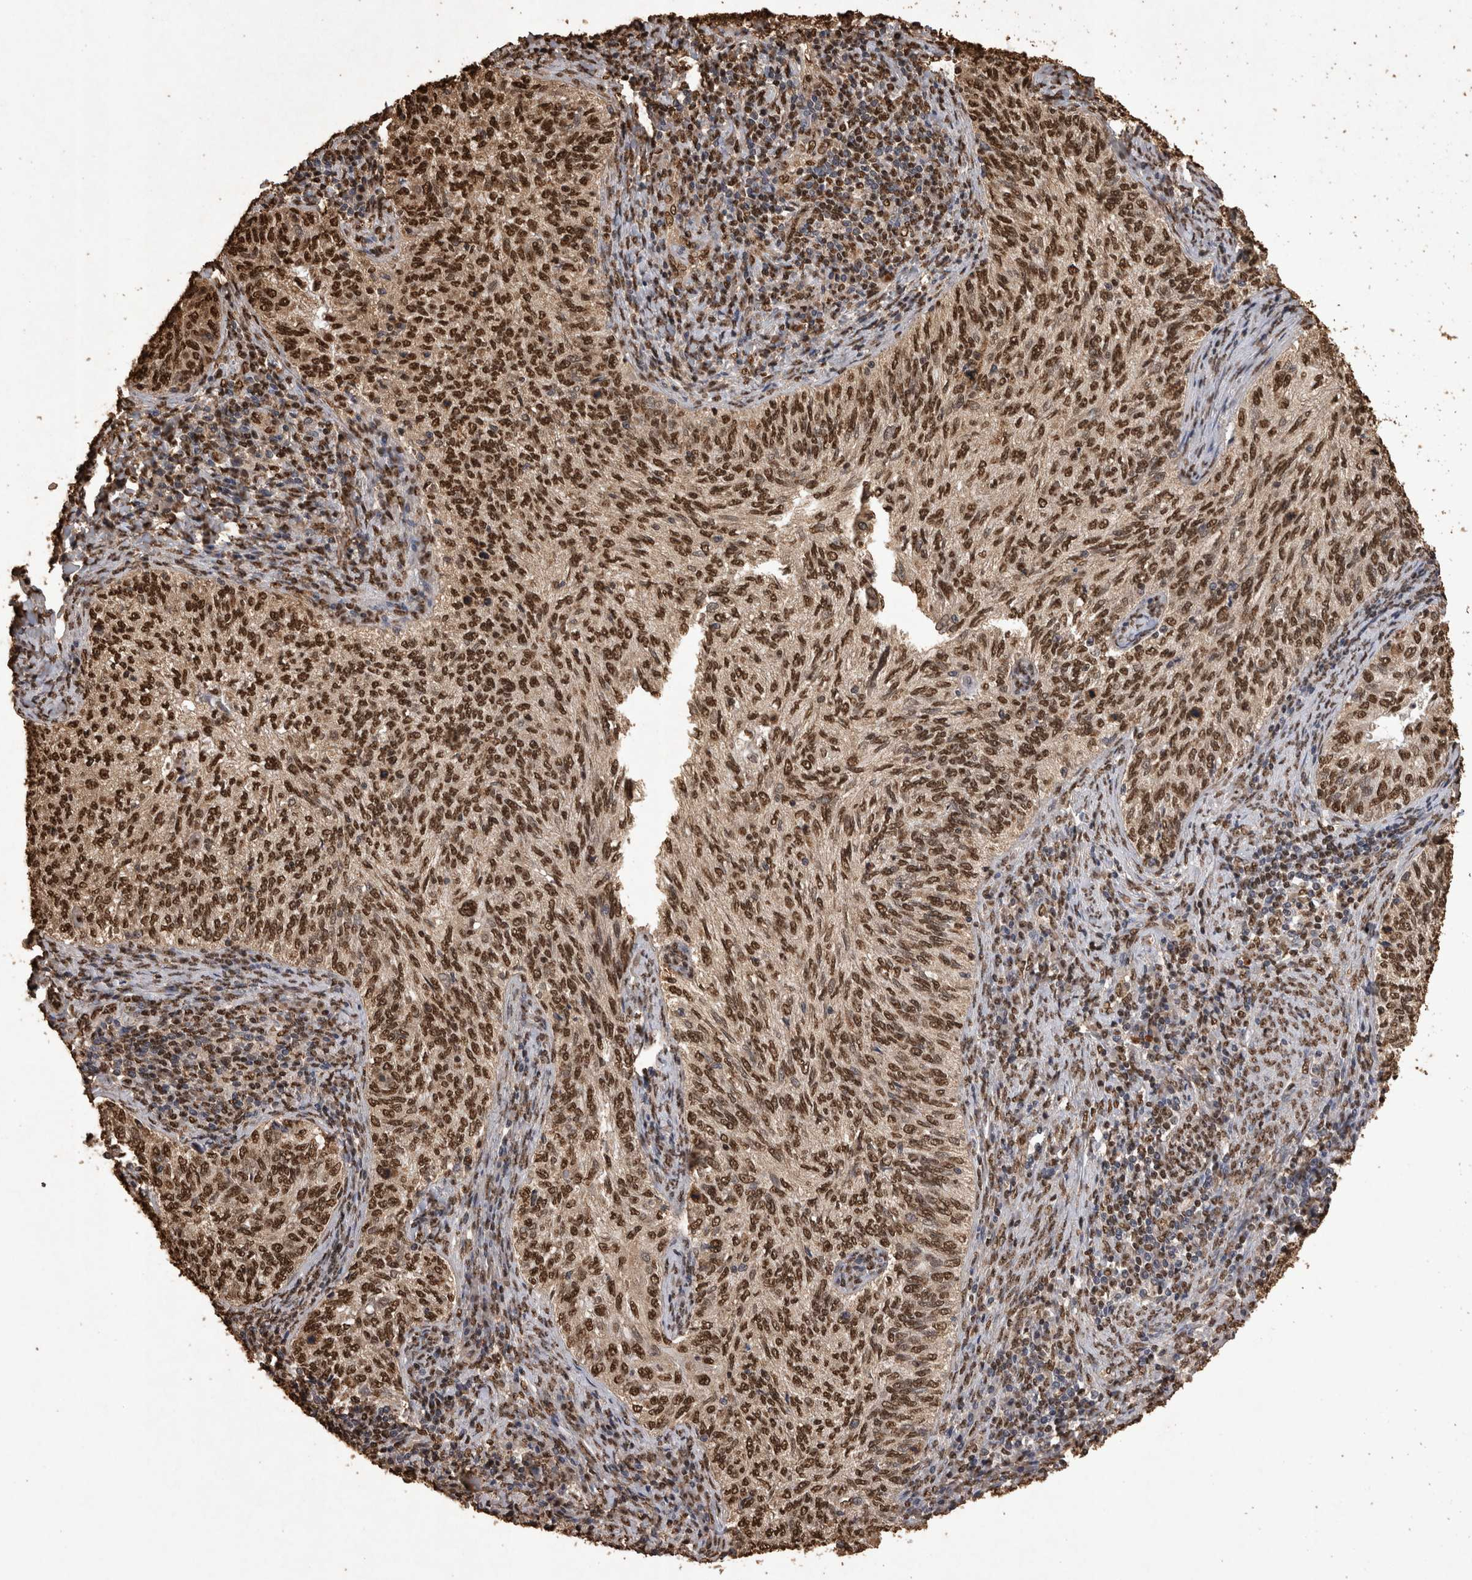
{"staining": {"intensity": "strong", "quantity": ">75%", "location": "nuclear"}, "tissue": "cervical cancer", "cell_type": "Tumor cells", "image_type": "cancer", "snomed": [{"axis": "morphology", "description": "Squamous cell carcinoma, NOS"}, {"axis": "topography", "description": "Cervix"}], "caption": "Approximately >75% of tumor cells in cervical squamous cell carcinoma display strong nuclear protein positivity as visualized by brown immunohistochemical staining.", "gene": "OAS2", "patient": {"sex": "female", "age": 30}}